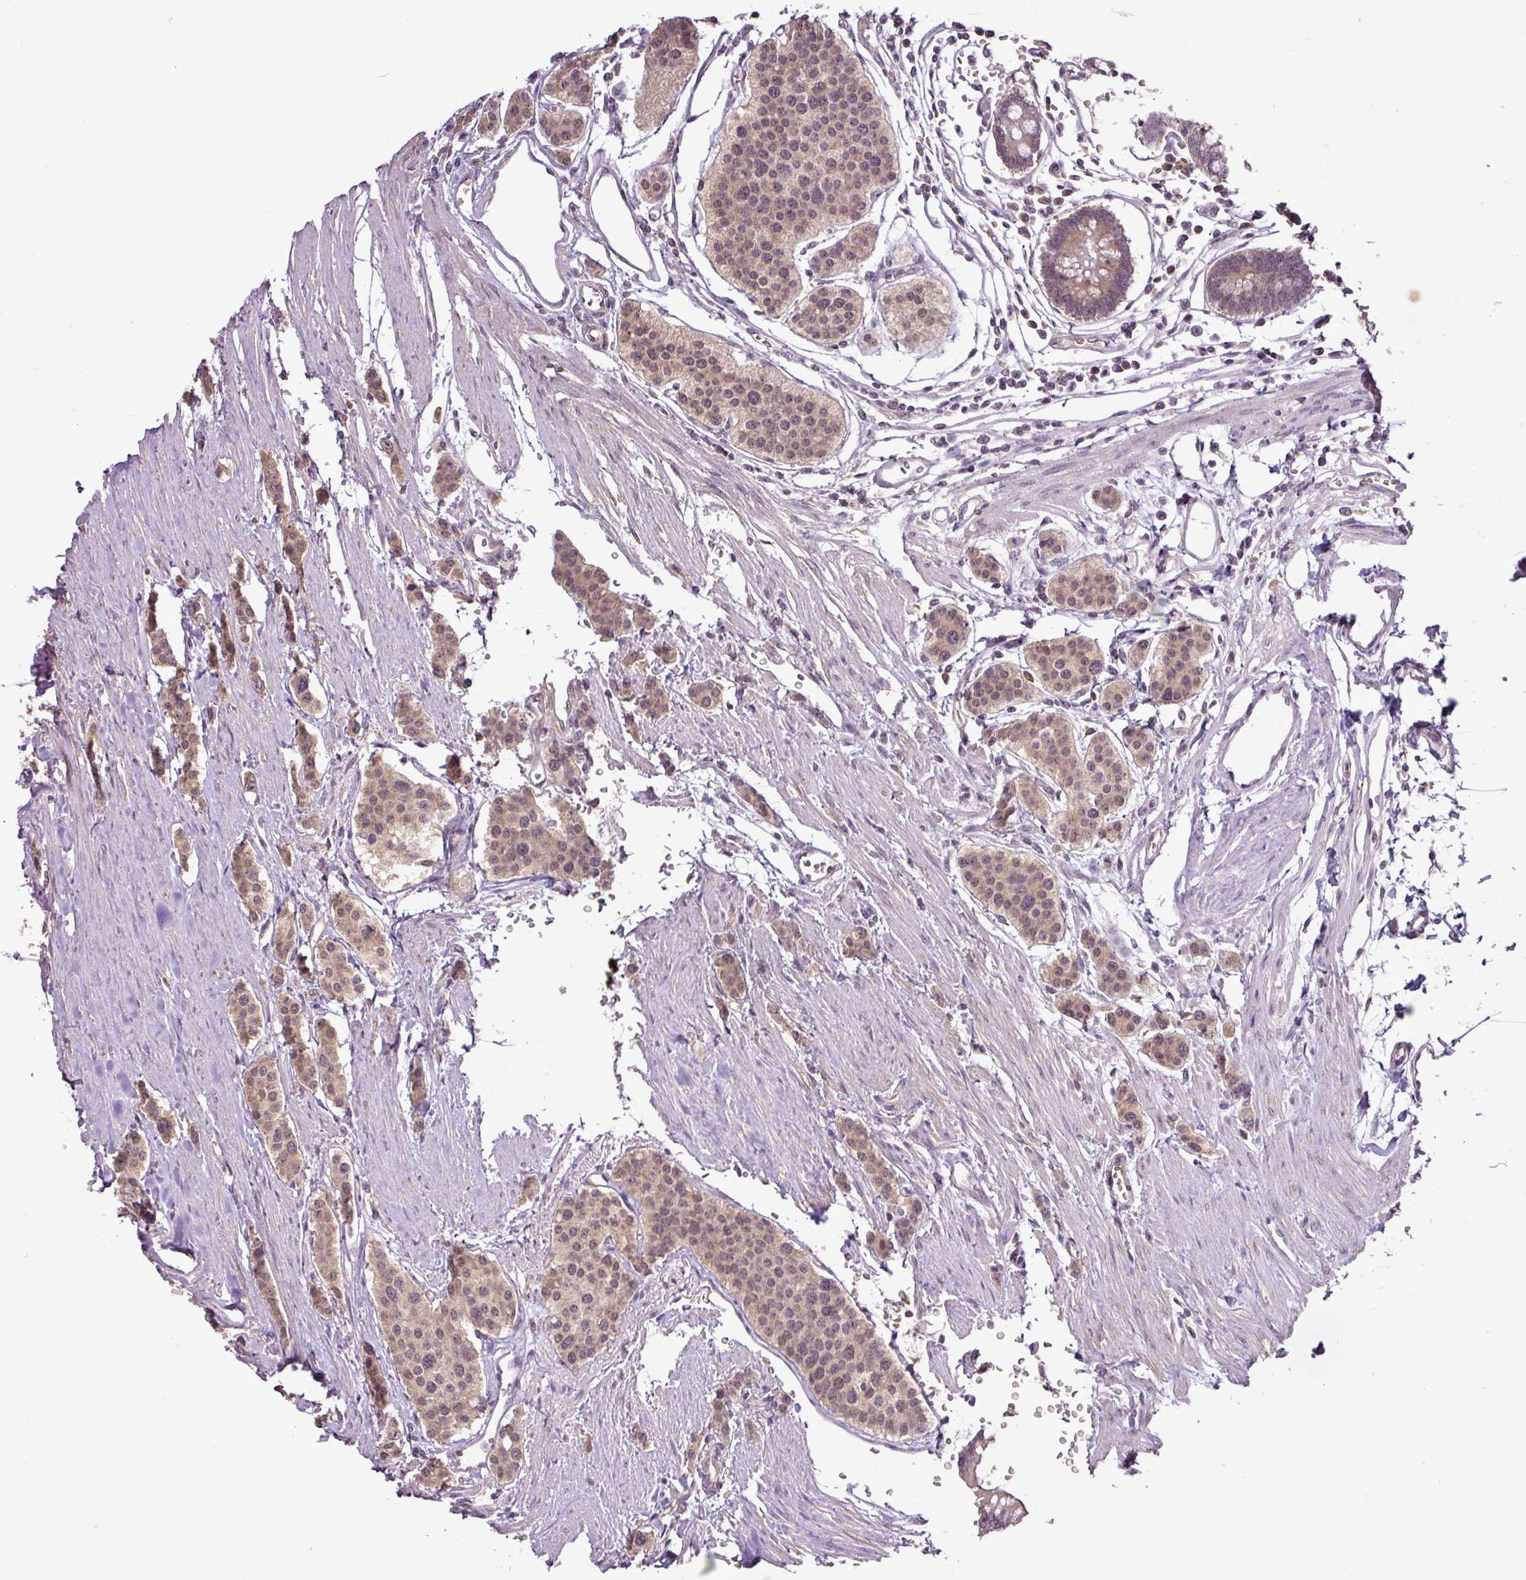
{"staining": {"intensity": "weak", "quantity": ">75%", "location": "cytoplasmic/membranous,nuclear"}, "tissue": "carcinoid", "cell_type": "Tumor cells", "image_type": "cancer", "snomed": [{"axis": "morphology", "description": "Carcinoid, malignant, NOS"}, {"axis": "topography", "description": "Small intestine"}], "caption": "Weak cytoplasmic/membranous and nuclear expression for a protein is seen in approximately >75% of tumor cells of carcinoid using immunohistochemistry (IHC).", "gene": "DNAAF4", "patient": {"sex": "male", "age": 60}}